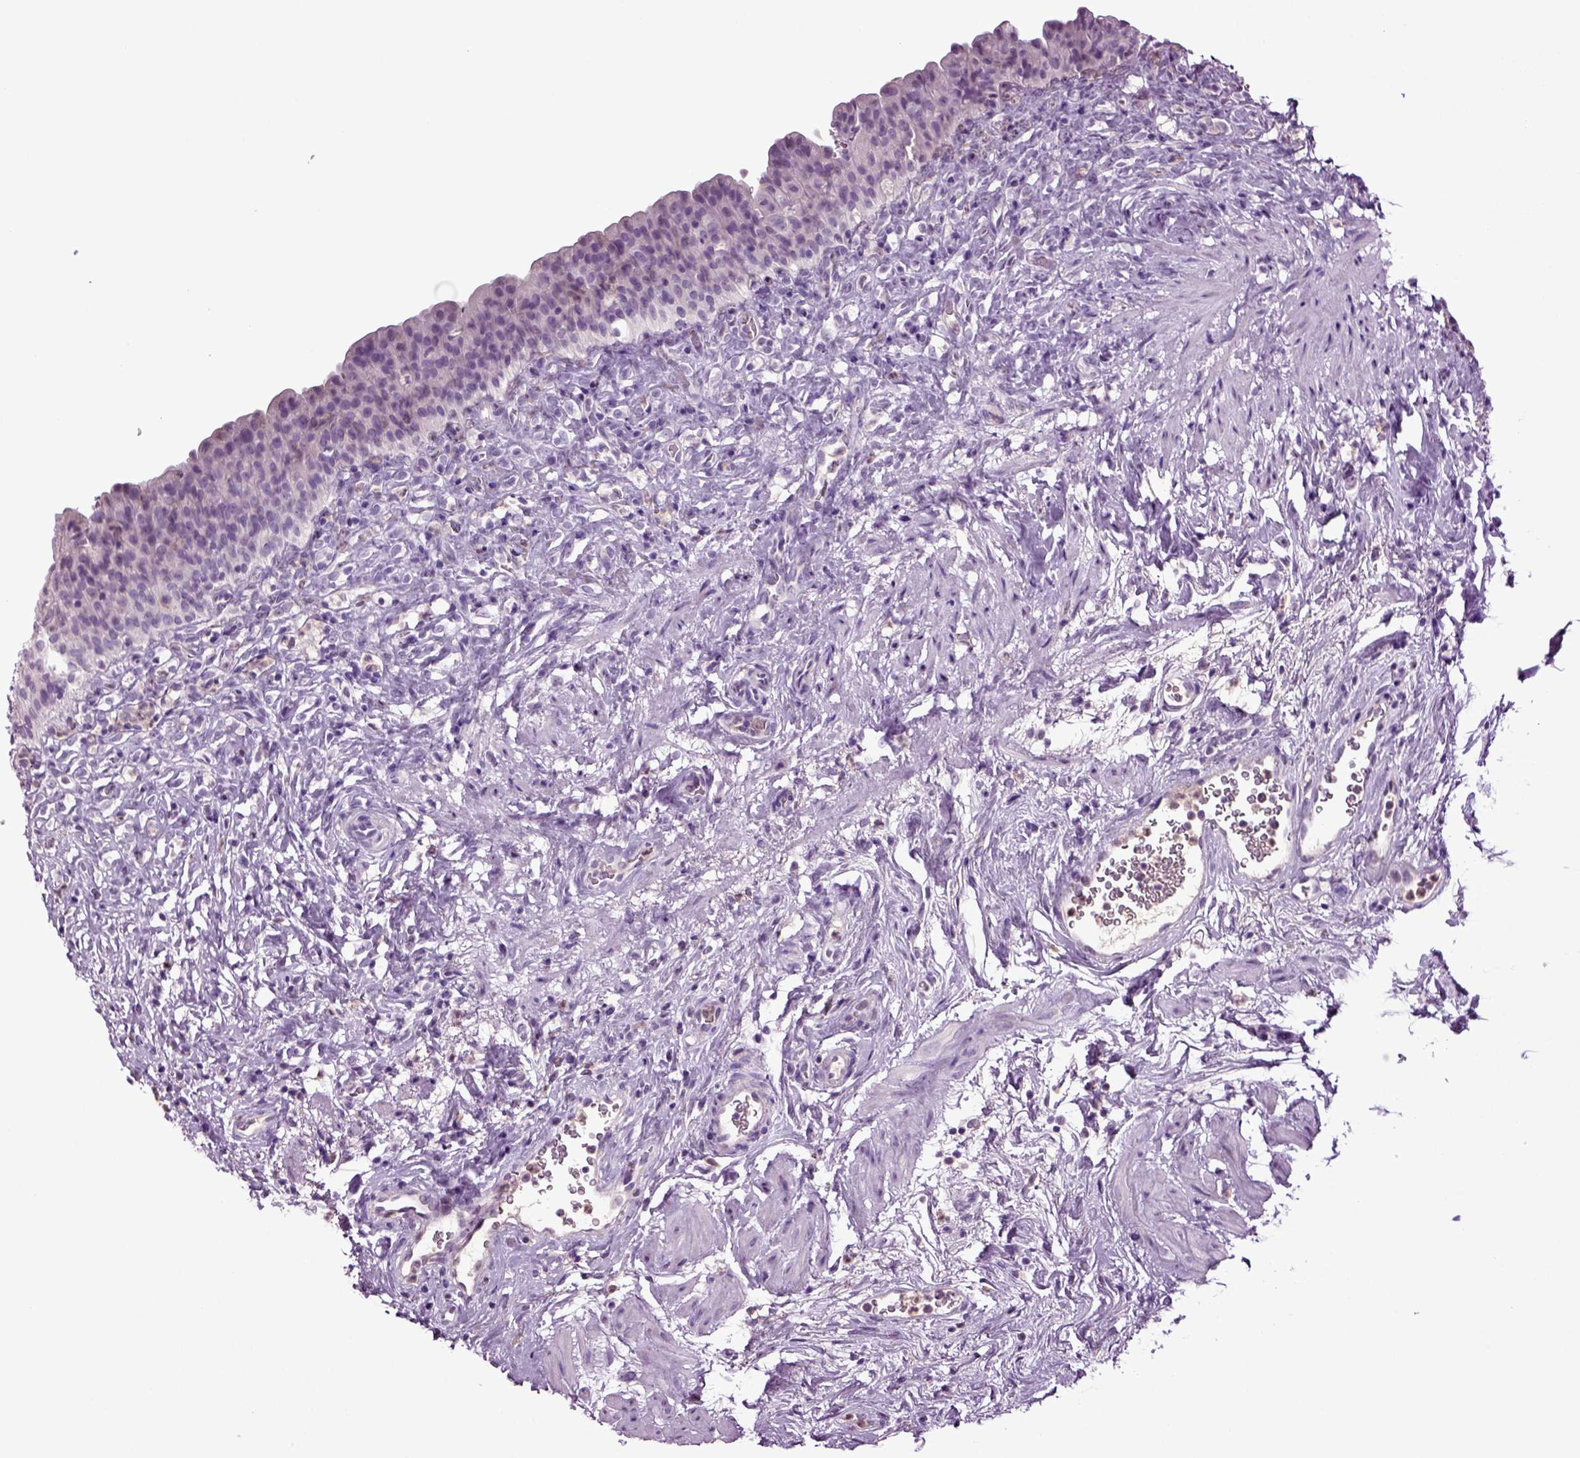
{"staining": {"intensity": "negative", "quantity": "none", "location": "none"}, "tissue": "urinary bladder", "cell_type": "Urothelial cells", "image_type": "normal", "snomed": [{"axis": "morphology", "description": "Normal tissue, NOS"}, {"axis": "topography", "description": "Urinary bladder"}], "caption": "Immunohistochemical staining of benign urinary bladder reveals no significant expression in urothelial cells. (DAB (3,3'-diaminobenzidine) immunohistochemistry, high magnification).", "gene": "FGF11", "patient": {"sex": "male", "age": 76}}